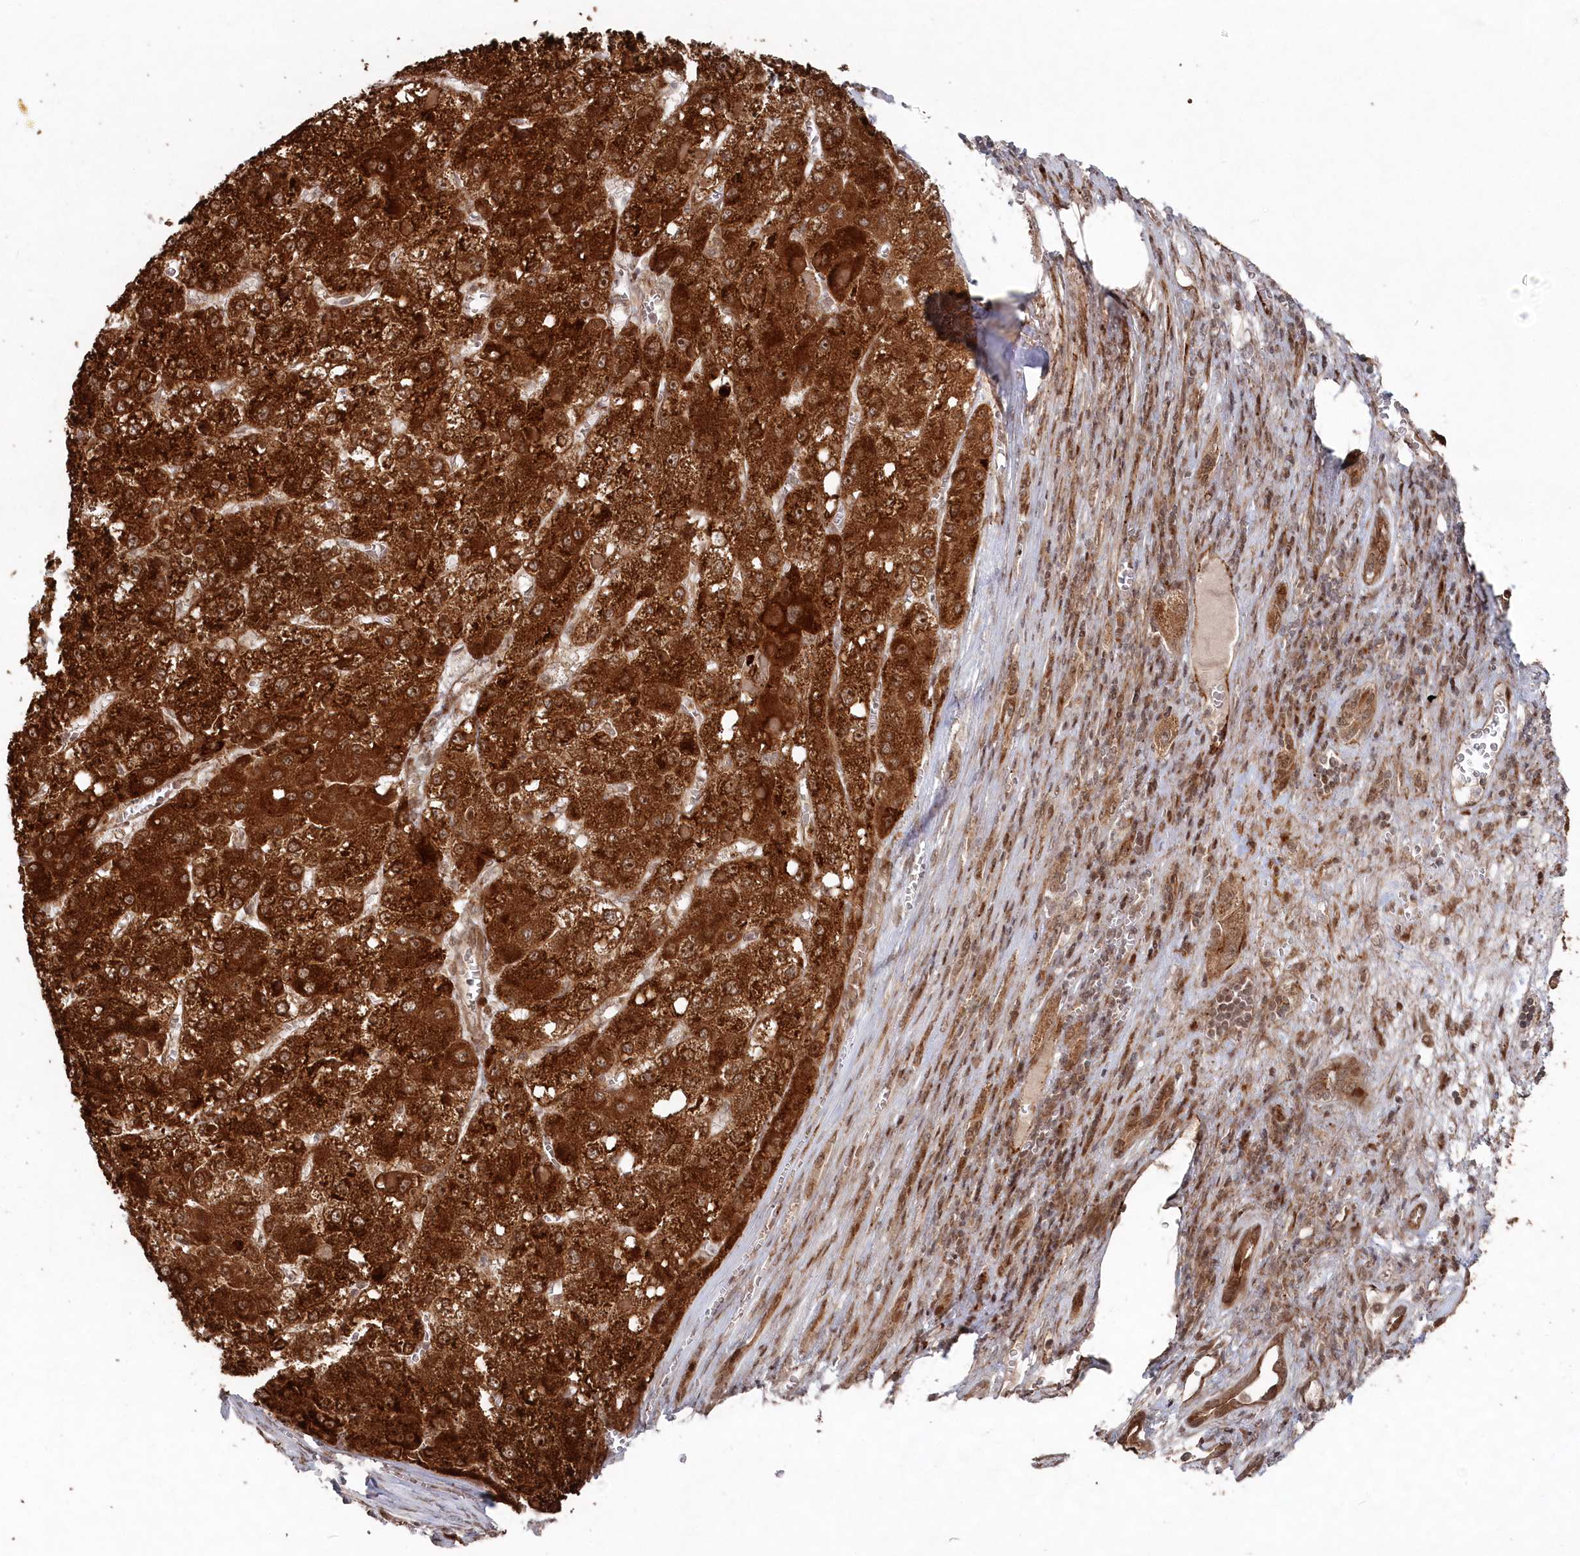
{"staining": {"intensity": "strong", "quantity": ">75%", "location": "cytoplasmic/membranous,nuclear"}, "tissue": "liver cancer", "cell_type": "Tumor cells", "image_type": "cancer", "snomed": [{"axis": "morphology", "description": "Carcinoma, Hepatocellular, NOS"}, {"axis": "topography", "description": "Liver"}], "caption": "Strong cytoplasmic/membranous and nuclear protein staining is identified in approximately >75% of tumor cells in hepatocellular carcinoma (liver).", "gene": "POLR3A", "patient": {"sex": "female", "age": 73}}